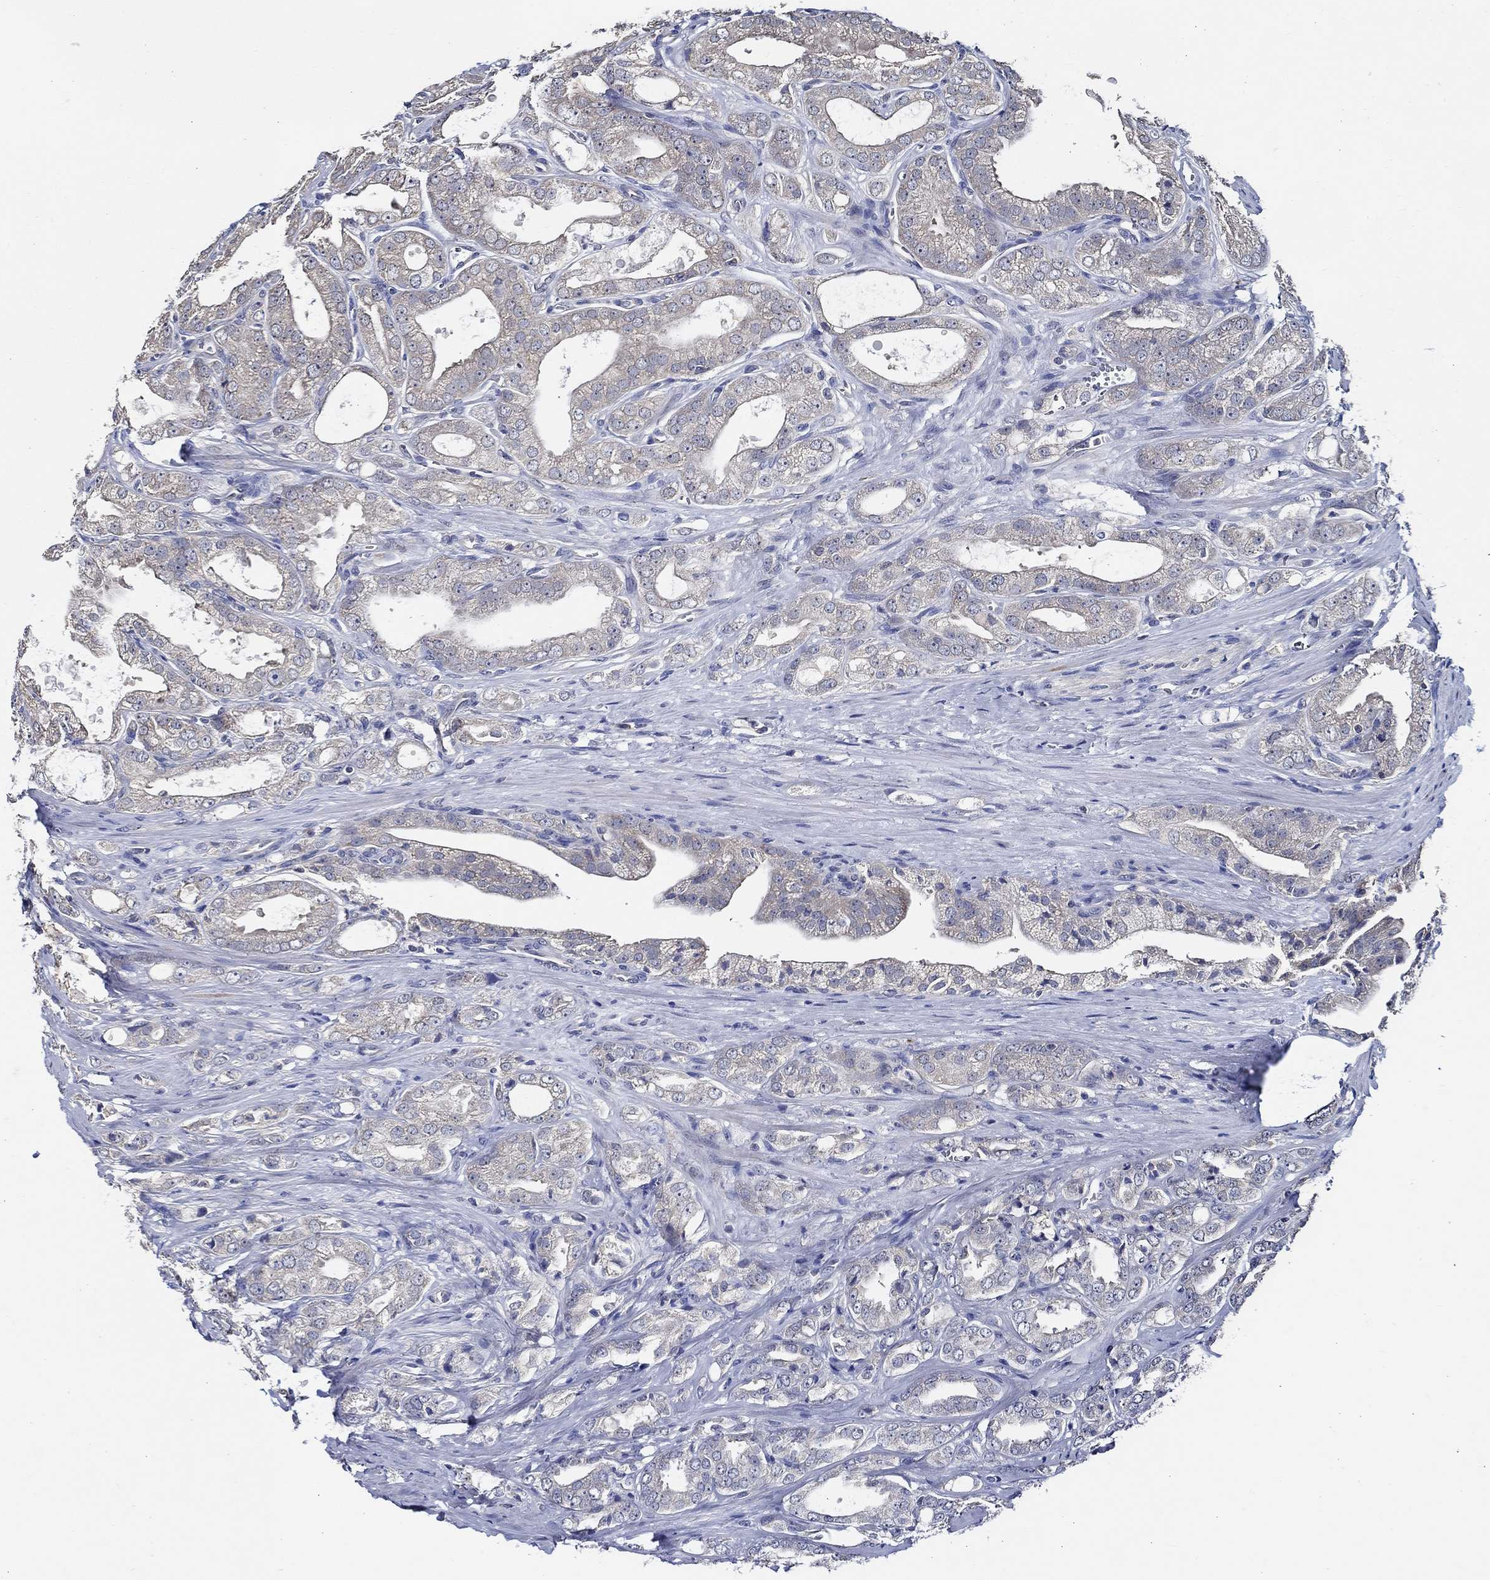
{"staining": {"intensity": "weak", "quantity": "<25%", "location": "cytoplasmic/membranous"}, "tissue": "prostate cancer", "cell_type": "Tumor cells", "image_type": "cancer", "snomed": [{"axis": "morphology", "description": "Adenocarcinoma, NOS"}, {"axis": "morphology", "description": "Adenocarcinoma, High grade"}, {"axis": "topography", "description": "Prostate"}], "caption": "Tumor cells are negative for protein expression in human adenocarcinoma (high-grade) (prostate). Nuclei are stained in blue.", "gene": "WDR53", "patient": {"sex": "male", "age": 70}}